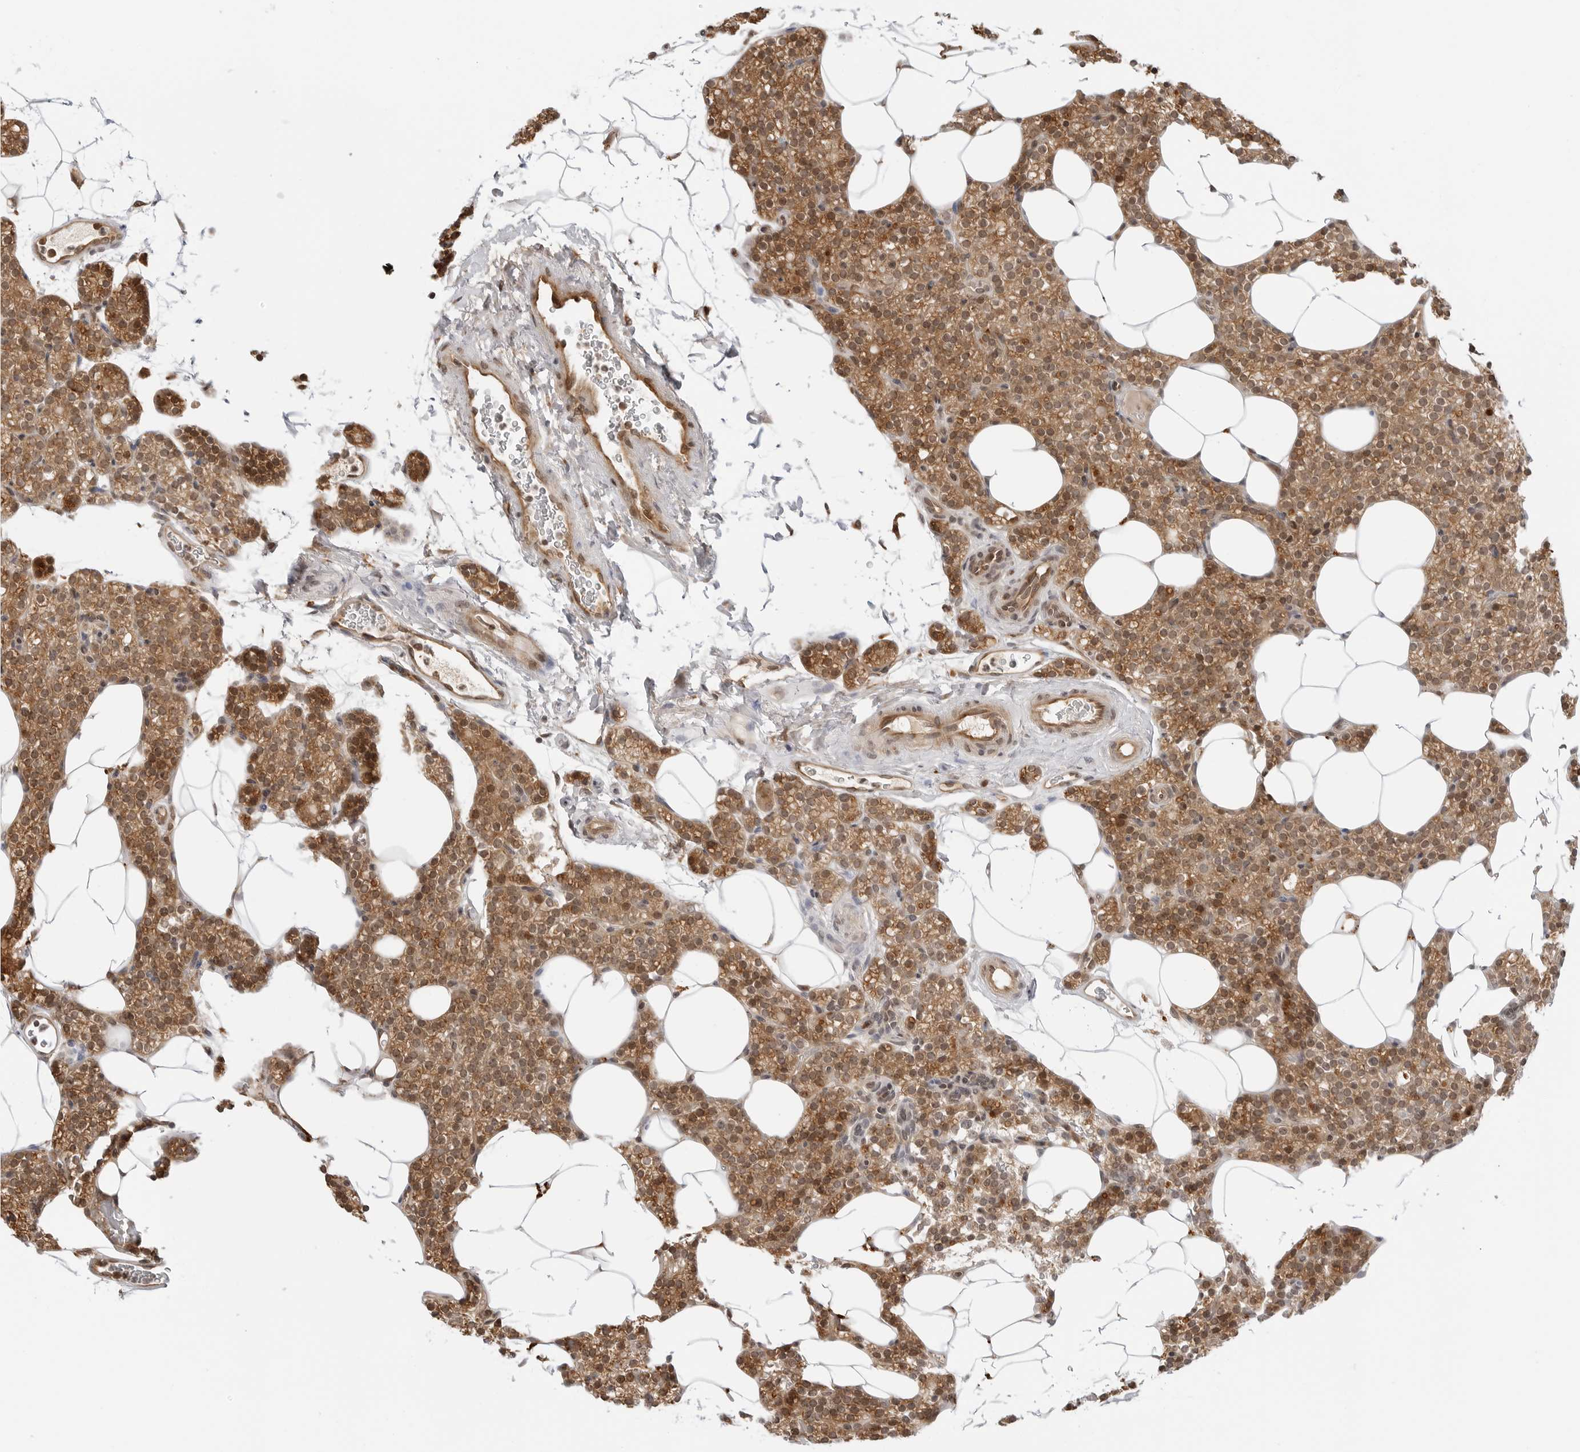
{"staining": {"intensity": "moderate", "quantity": "25%-75%", "location": "cytoplasmic/membranous,nuclear"}, "tissue": "parathyroid gland", "cell_type": "Glandular cells", "image_type": "normal", "snomed": [{"axis": "morphology", "description": "Normal tissue, NOS"}, {"axis": "topography", "description": "Parathyroid gland"}], "caption": "Glandular cells reveal moderate cytoplasmic/membranous,nuclear expression in about 25%-75% of cells in normal parathyroid gland. The staining was performed using DAB to visualize the protein expression in brown, while the nuclei were stained in blue with hematoxylin (Magnification: 20x).", "gene": "TIPRL", "patient": {"sex": "female", "age": 56}}